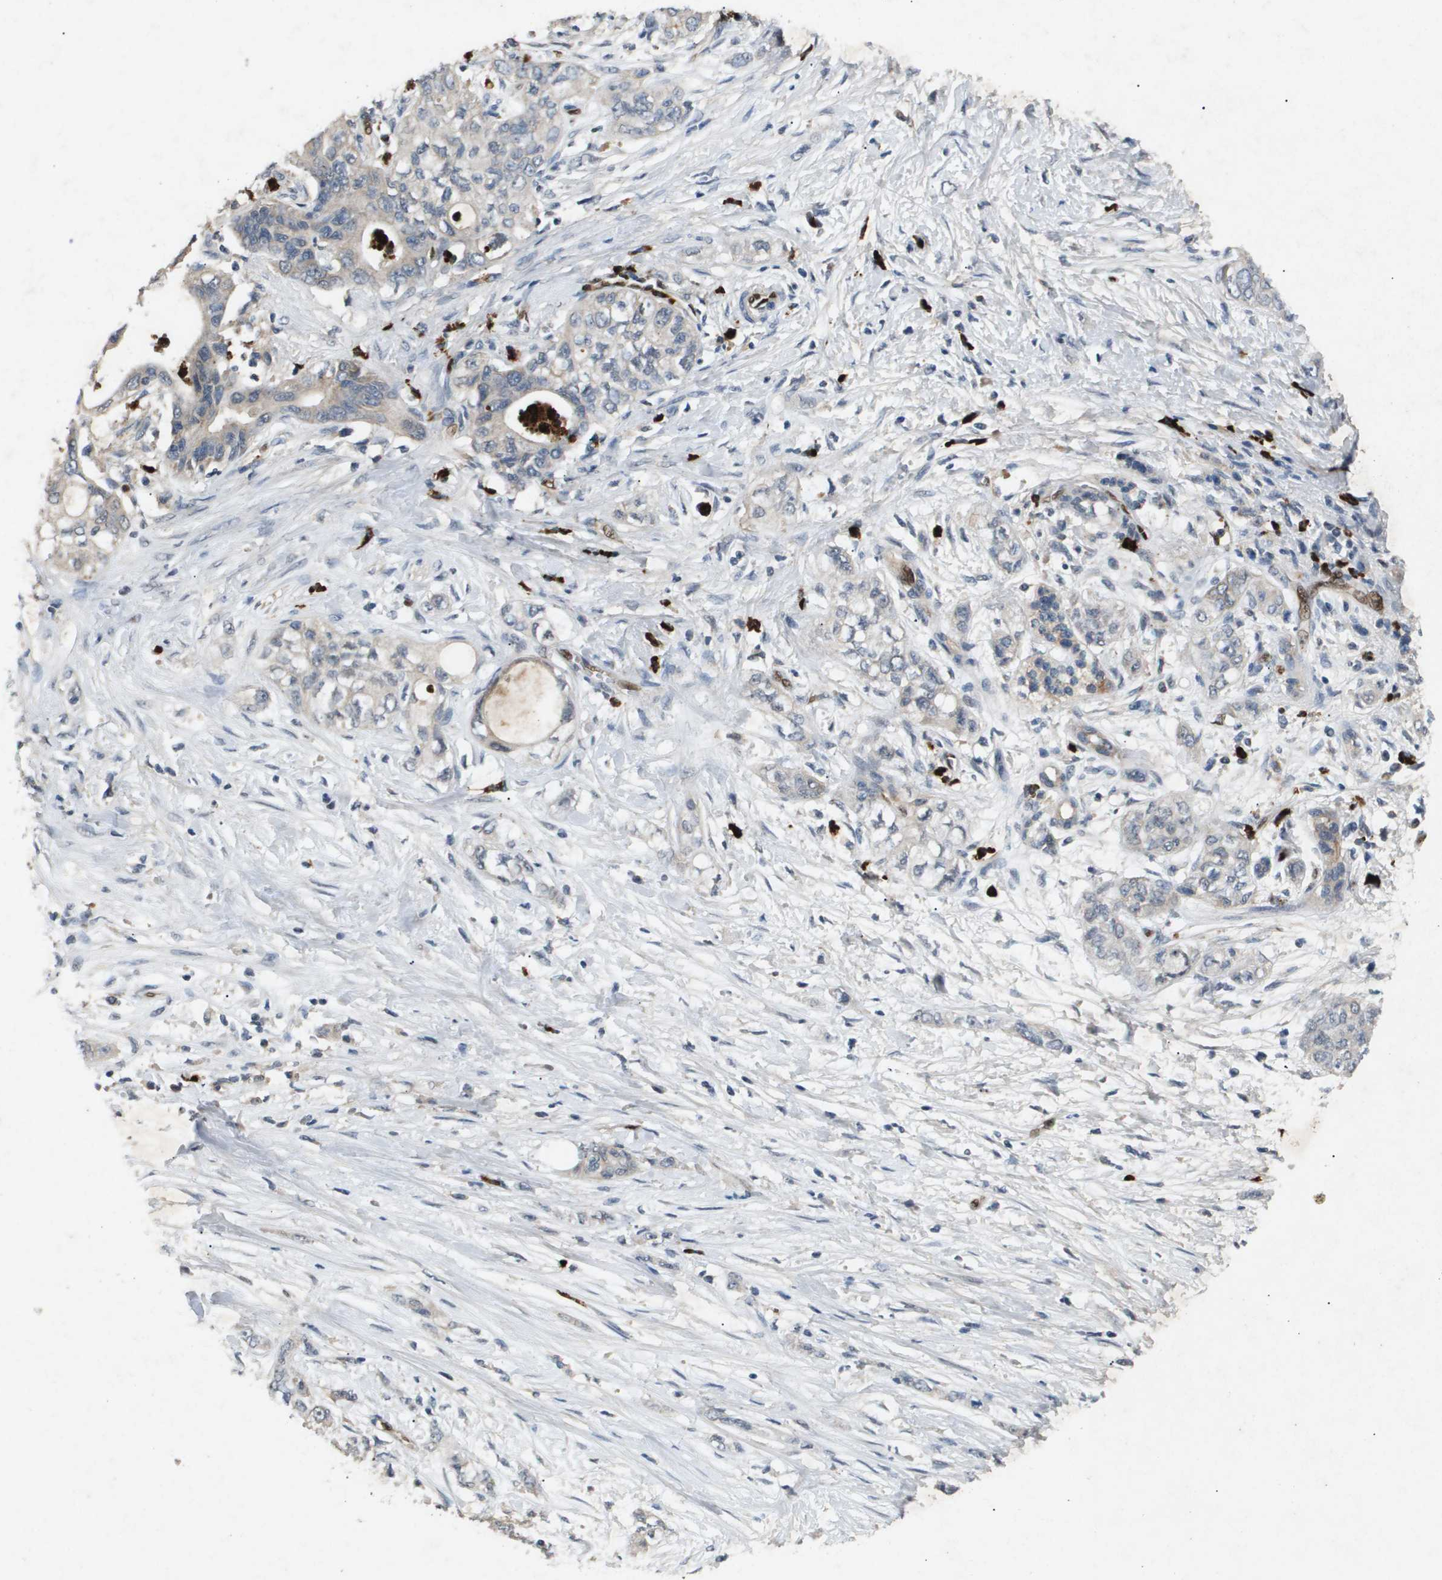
{"staining": {"intensity": "negative", "quantity": "none", "location": "none"}, "tissue": "pancreatic cancer", "cell_type": "Tumor cells", "image_type": "cancer", "snomed": [{"axis": "morphology", "description": "Adenocarcinoma, NOS"}, {"axis": "topography", "description": "Pancreas"}], "caption": "Immunohistochemical staining of pancreatic cancer exhibits no significant staining in tumor cells.", "gene": "ERG", "patient": {"sex": "male", "age": 70}}